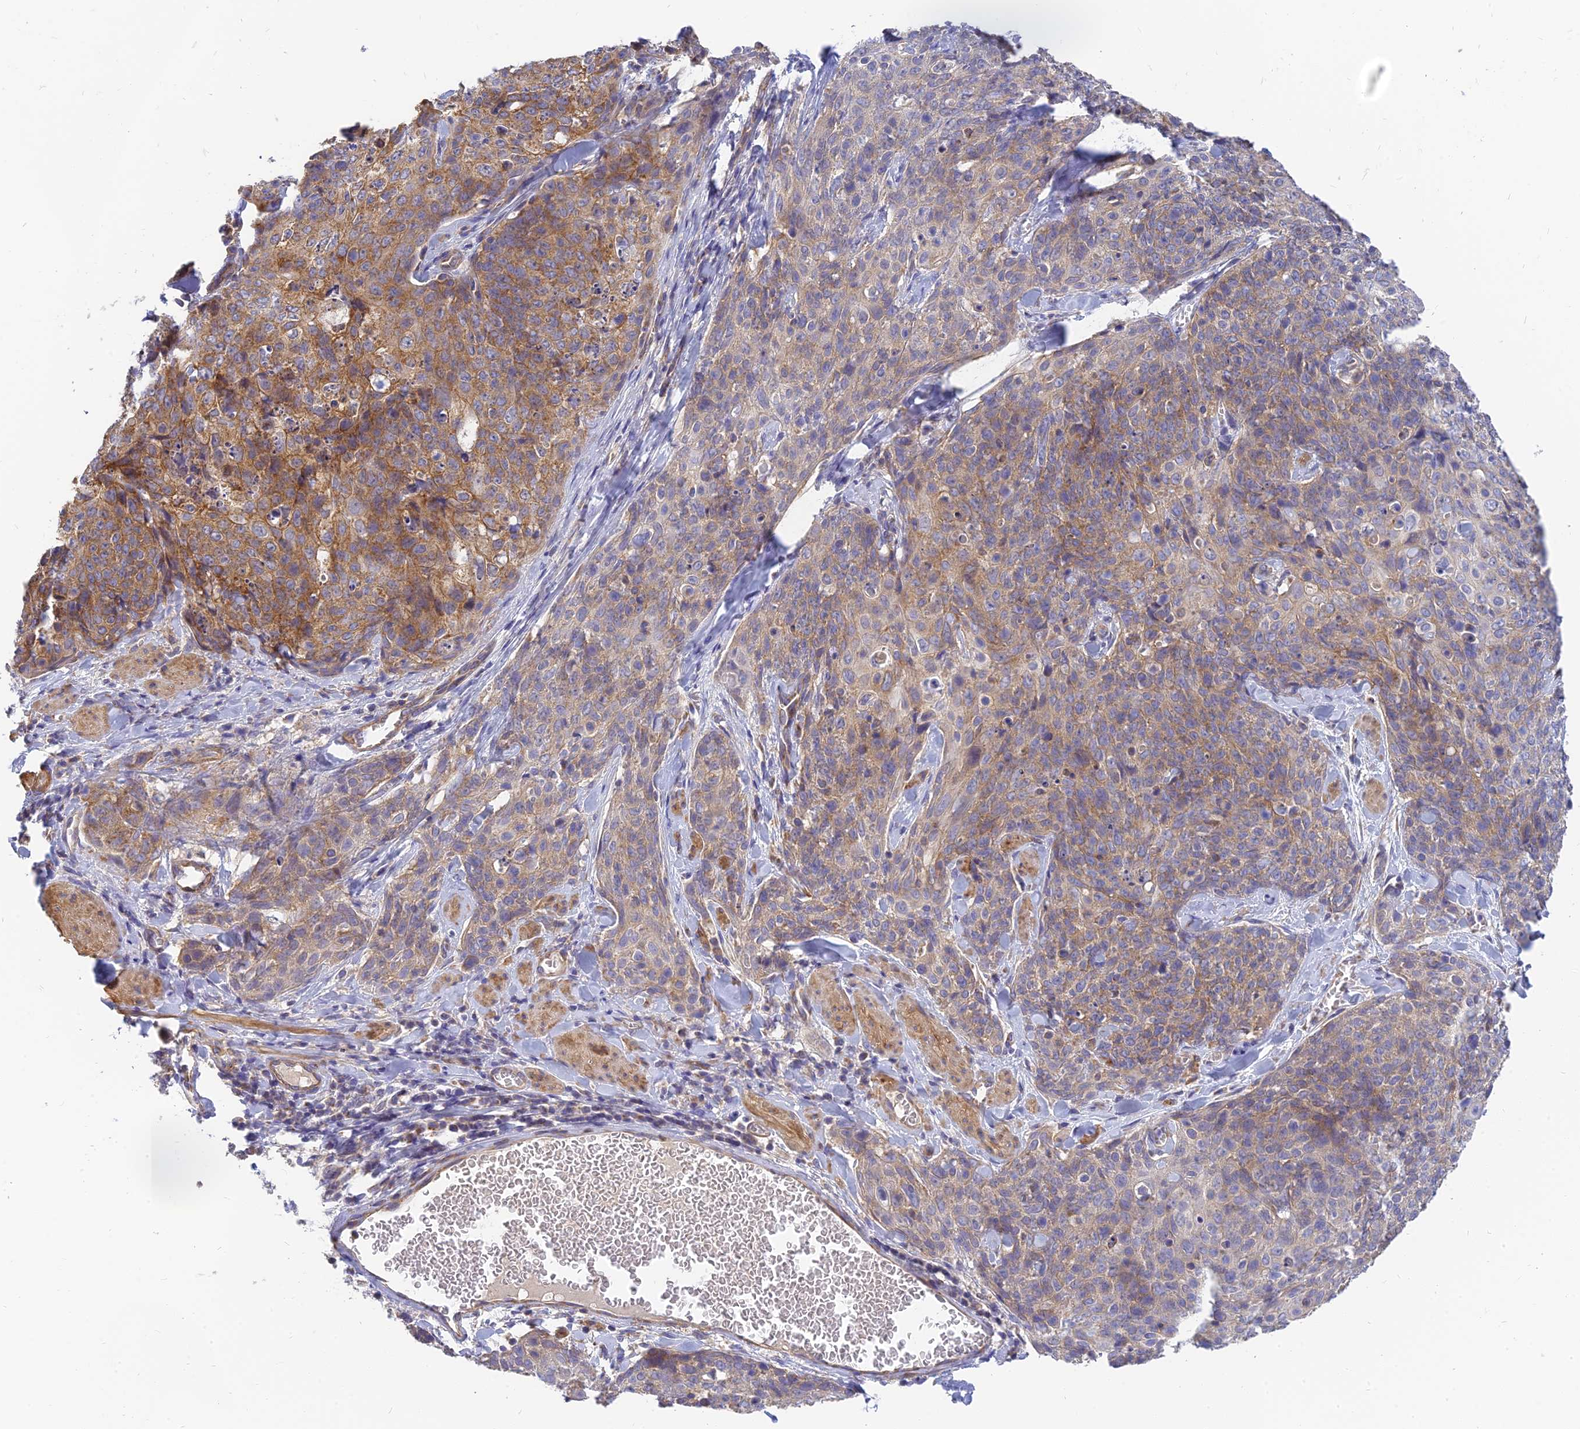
{"staining": {"intensity": "moderate", "quantity": ">75%", "location": "cytoplasmic/membranous"}, "tissue": "skin cancer", "cell_type": "Tumor cells", "image_type": "cancer", "snomed": [{"axis": "morphology", "description": "Squamous cell carcinoma, NOS"}, {"axis": "topography", "description": "Skin"}, {"axis": "topography", "description": "Vulva"}], "caption": "This photomicrograph reveals skin cancer stained with immunohistochemistry (IHC) to label a protein in brown. The cytoplasmic/membranous of tumor cells show moderate positivity for the protein. Nuclei are counter-stained blue.", "gene": "MRPL15", "patient": {"sex": "female", "age": 85}}